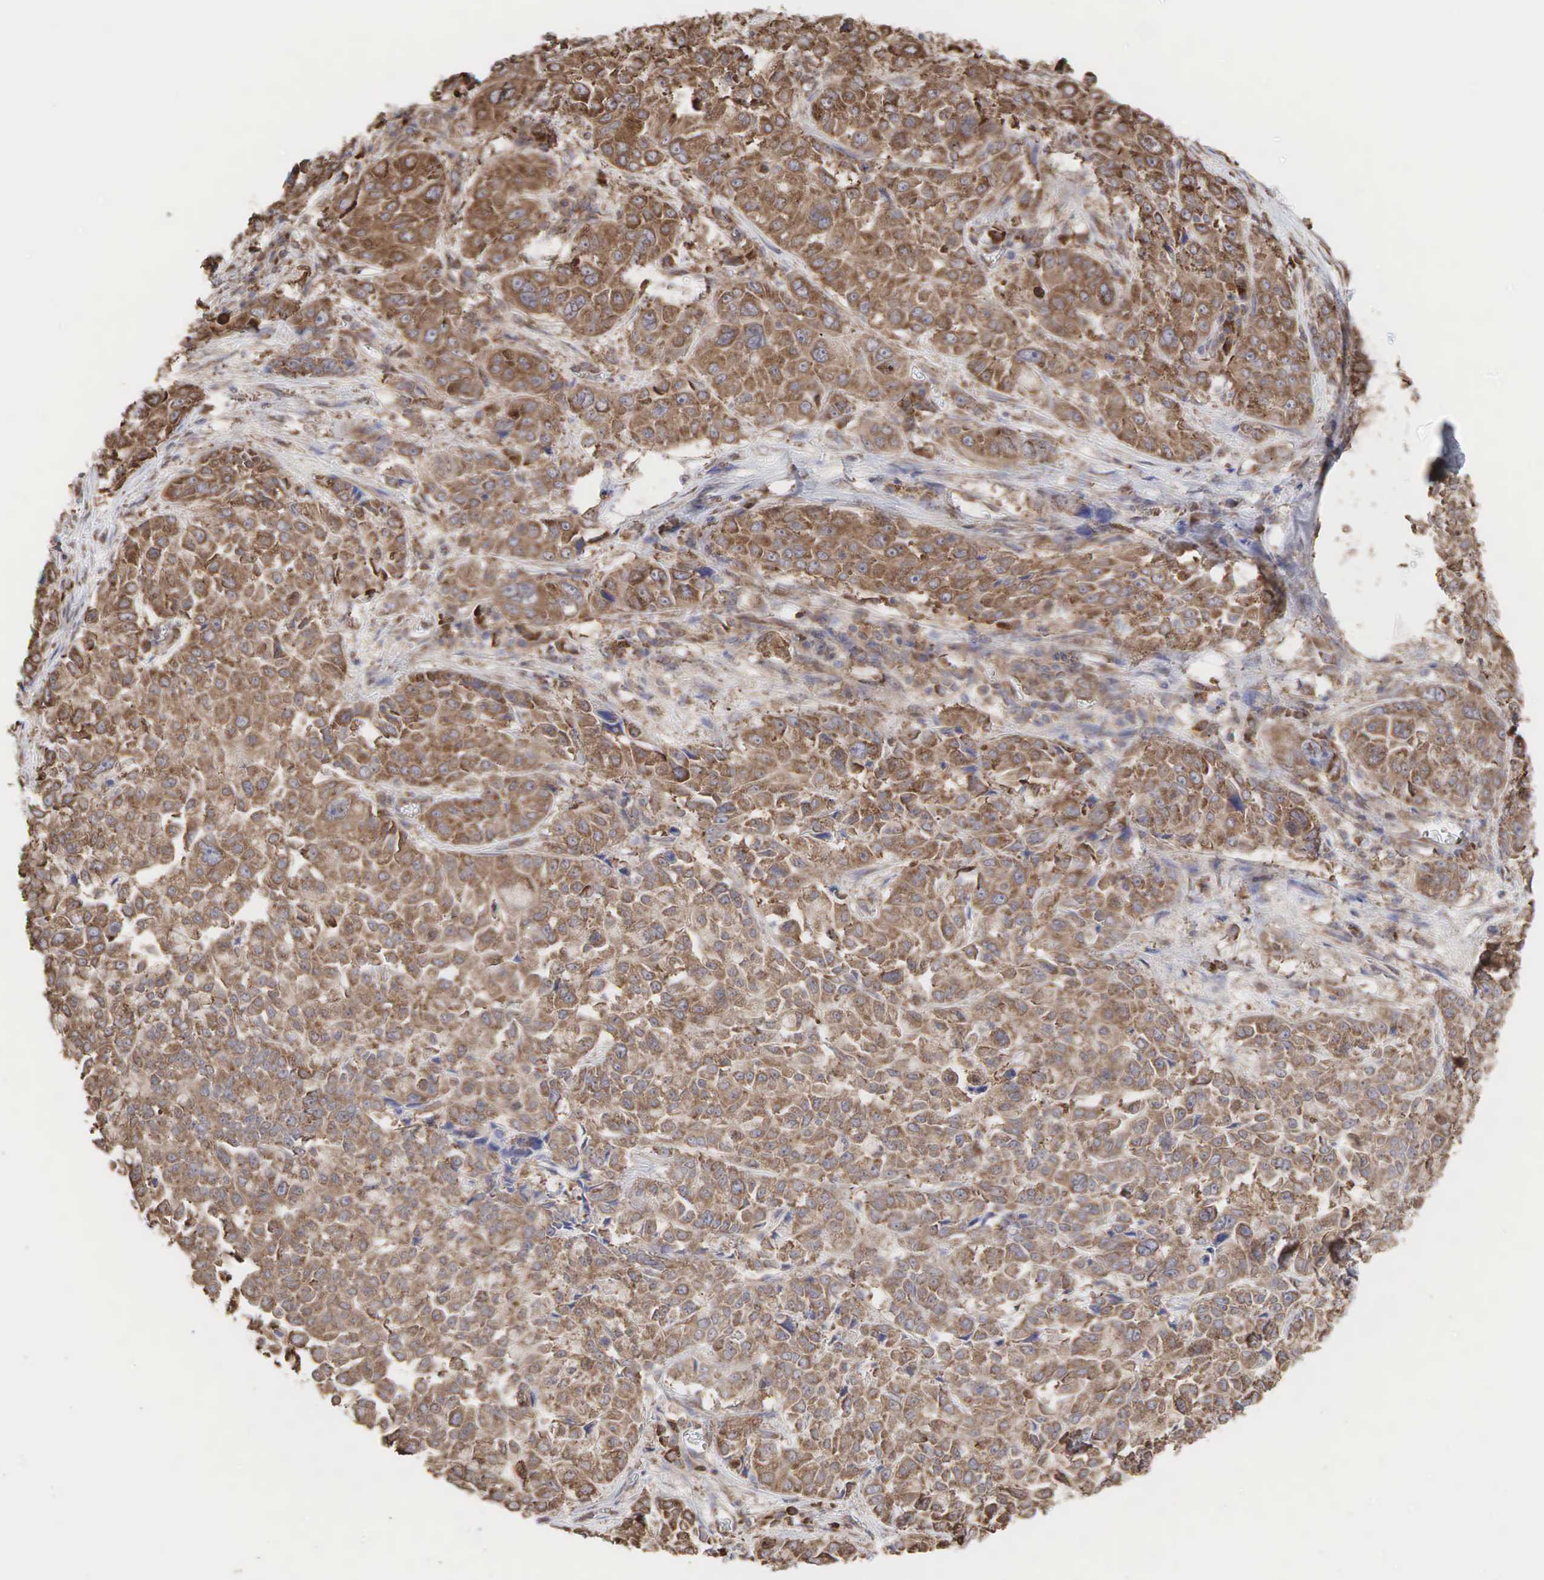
{"staining": {"intensity": "moderate", "quantity": ">75%", "location": "cytoplasmic/membranous"}, "tissue": "pancreatic cancer", "cell_type": "Tumor cells", "image_type": "cancer", "snomed": [{"axis": "morphology", "description": "Adenocarcinoma, NOS"}, {"axis": "topography", "description": "Pancreas"}], "caption": "Adenocarcinoma (pancreatic) stained with IHC displays moderate cytoplasmic/membranous expression in approximately >75% of tumor cells. (Brightfield microscopy of DAB IHC at high magnification).", "gene": "PABPC5", "patient": {"sex": "female", "age": 52}}